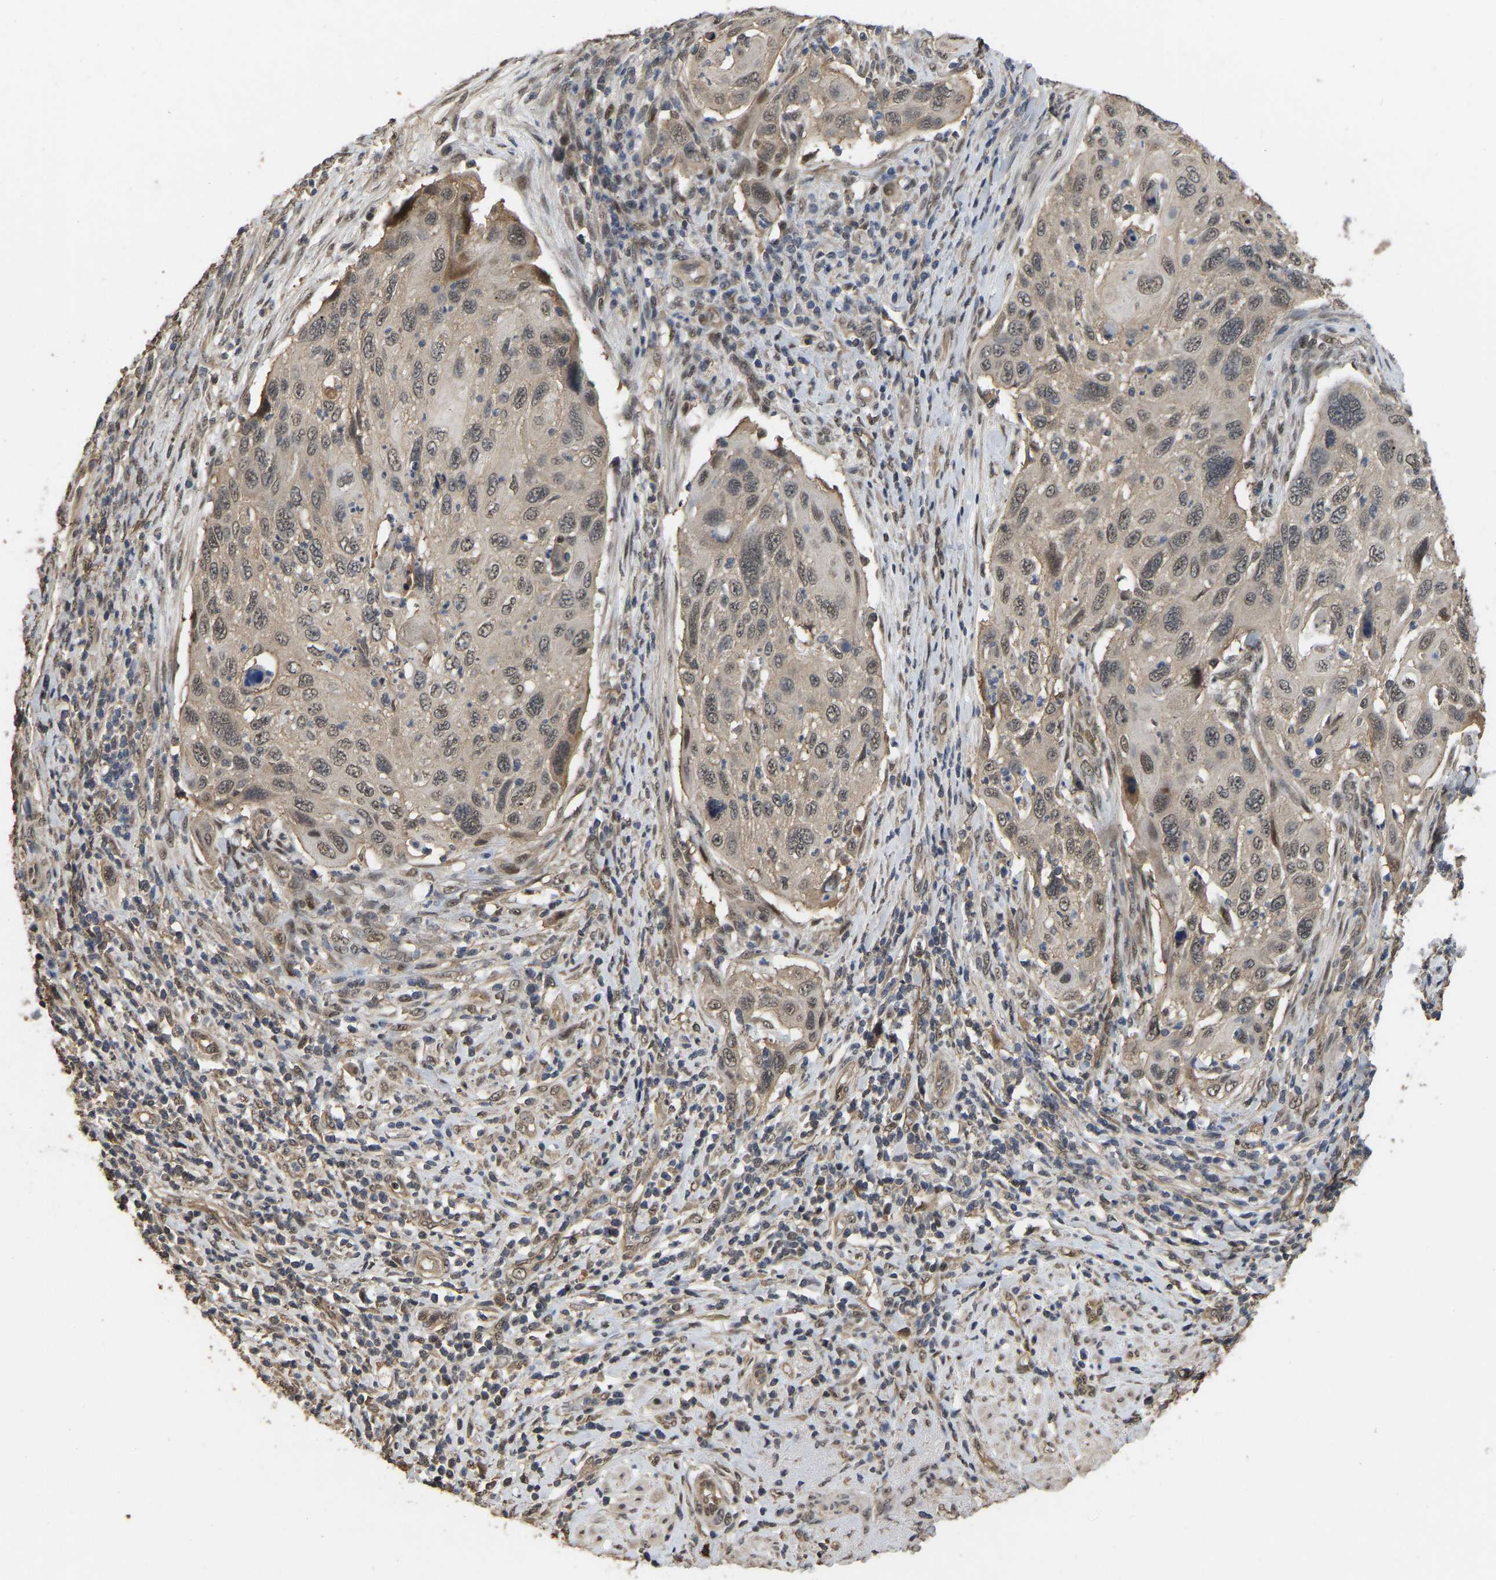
{"staining": {"intensity": "weak", "quantity": ">75%", "location": "cytoplasmic/membranous,nuclear"}, "tissue": "cervical cancer", "cell_type": "Tumor cells", "image_type": "cancer", "snomed": [{"axis": "morphology", "description": "Squamous cell carcinoma, NOS"}, {"axis": "topography", "description": "Cervix"}], "caption": "Protein expression analysis of human cervical cancer (squamous cell carcinoma) reveals weak cytoplasmic/membranous and nuclear staining in about >75% of tumor cells. The protein of interest is stained brown, and the nuclei are stained in blue (DAB (3,3'-diaminobenzidine) IHC with brightfield microscopy, high magnification).", "gene": "ARHGAP23", "patient": {"sex": "female", "age": 70}}